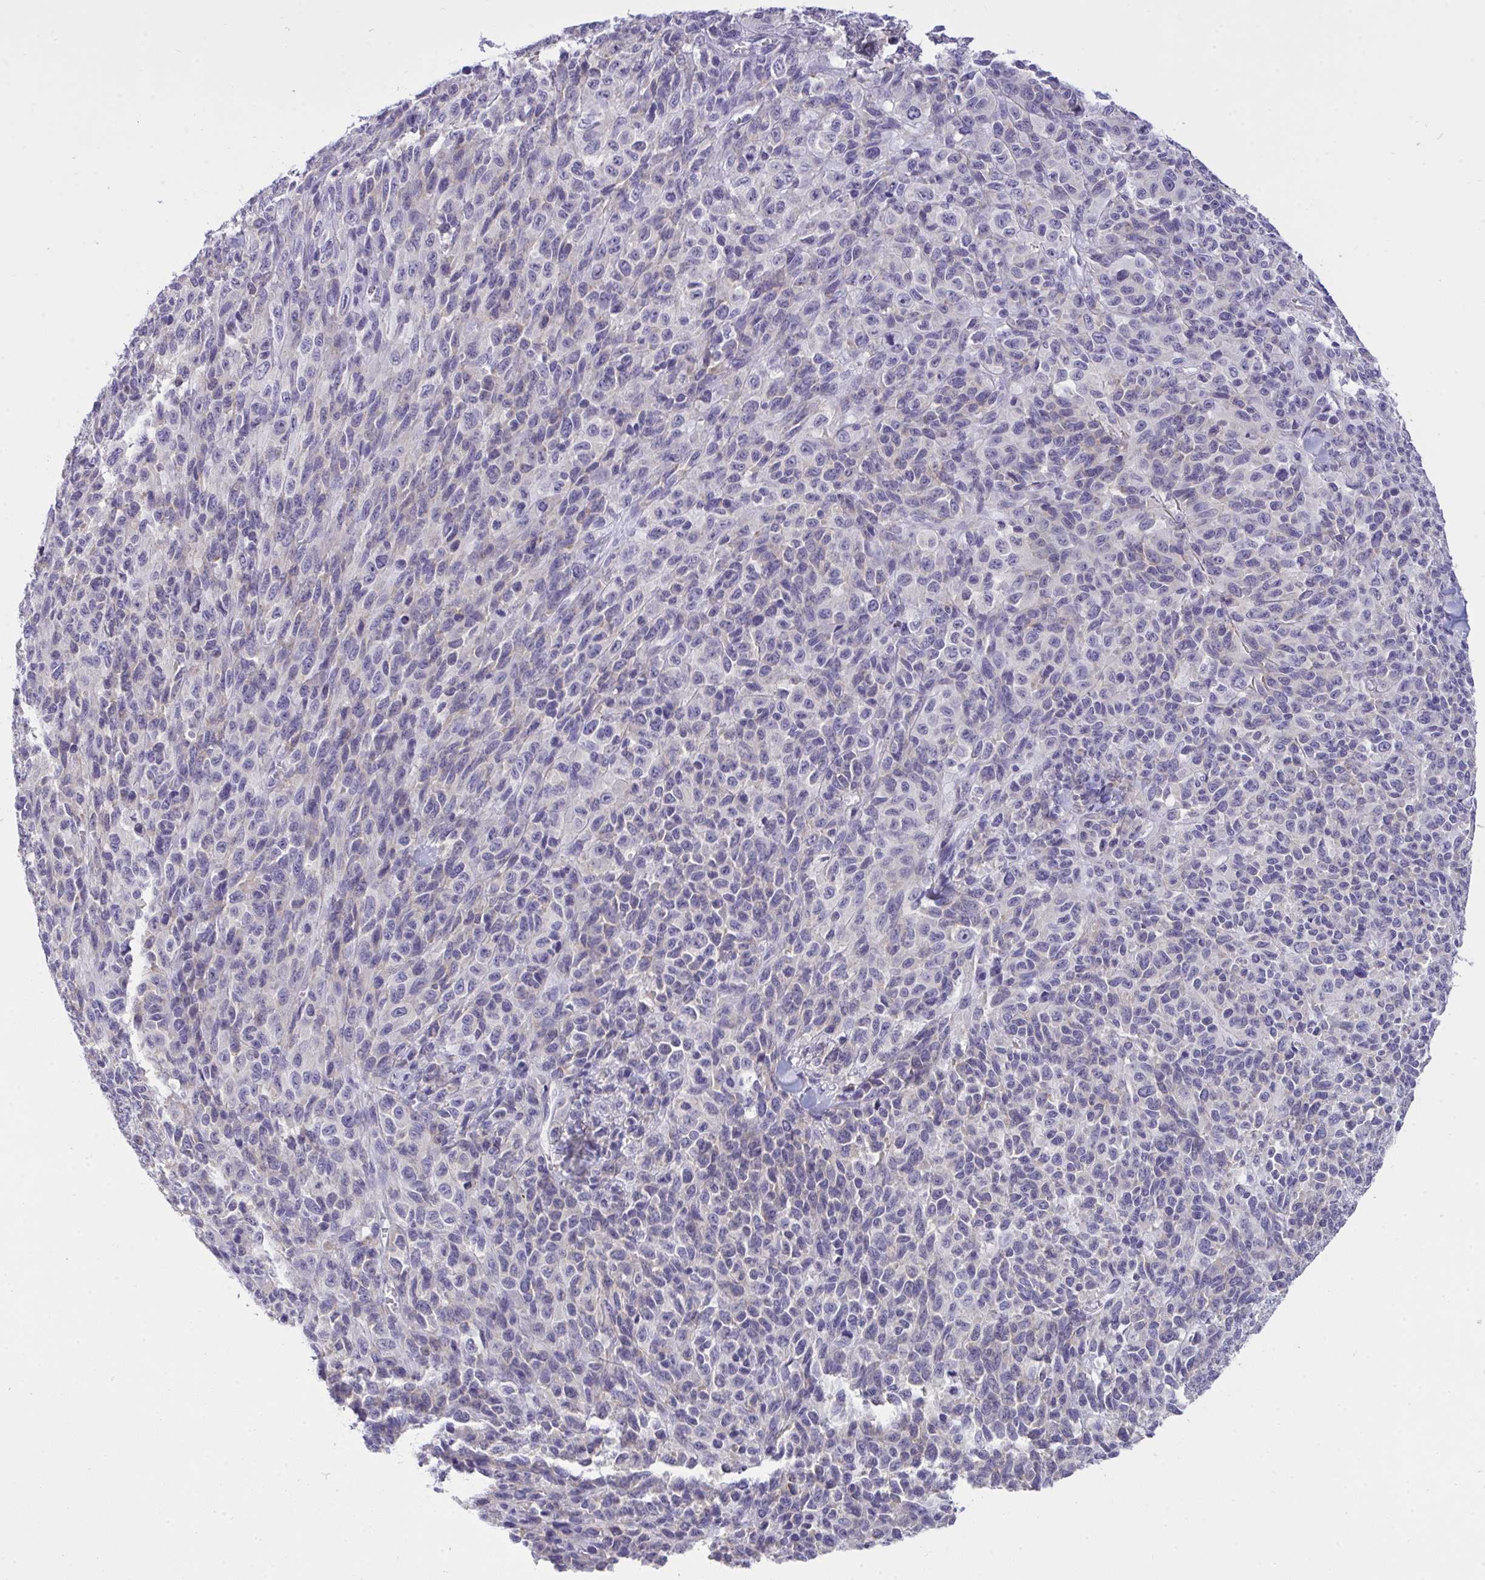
{"staining": {"intensity": "negative", "quantity": "none", "location": "none"}, "tissue": "melanoma", "cell_type": "Tumor cells", "image_type": "cancer", "snomed": [{"axis": "morphology", "description": "Malignant melanoma, NOS"}, {"axis": "topography", "description": "Skin"}], "caption": "Tumor cells show no significant positivity in malignant melanoma.", "gene": "VGLL3", "patient": {"sex": "female", "age": 66}}